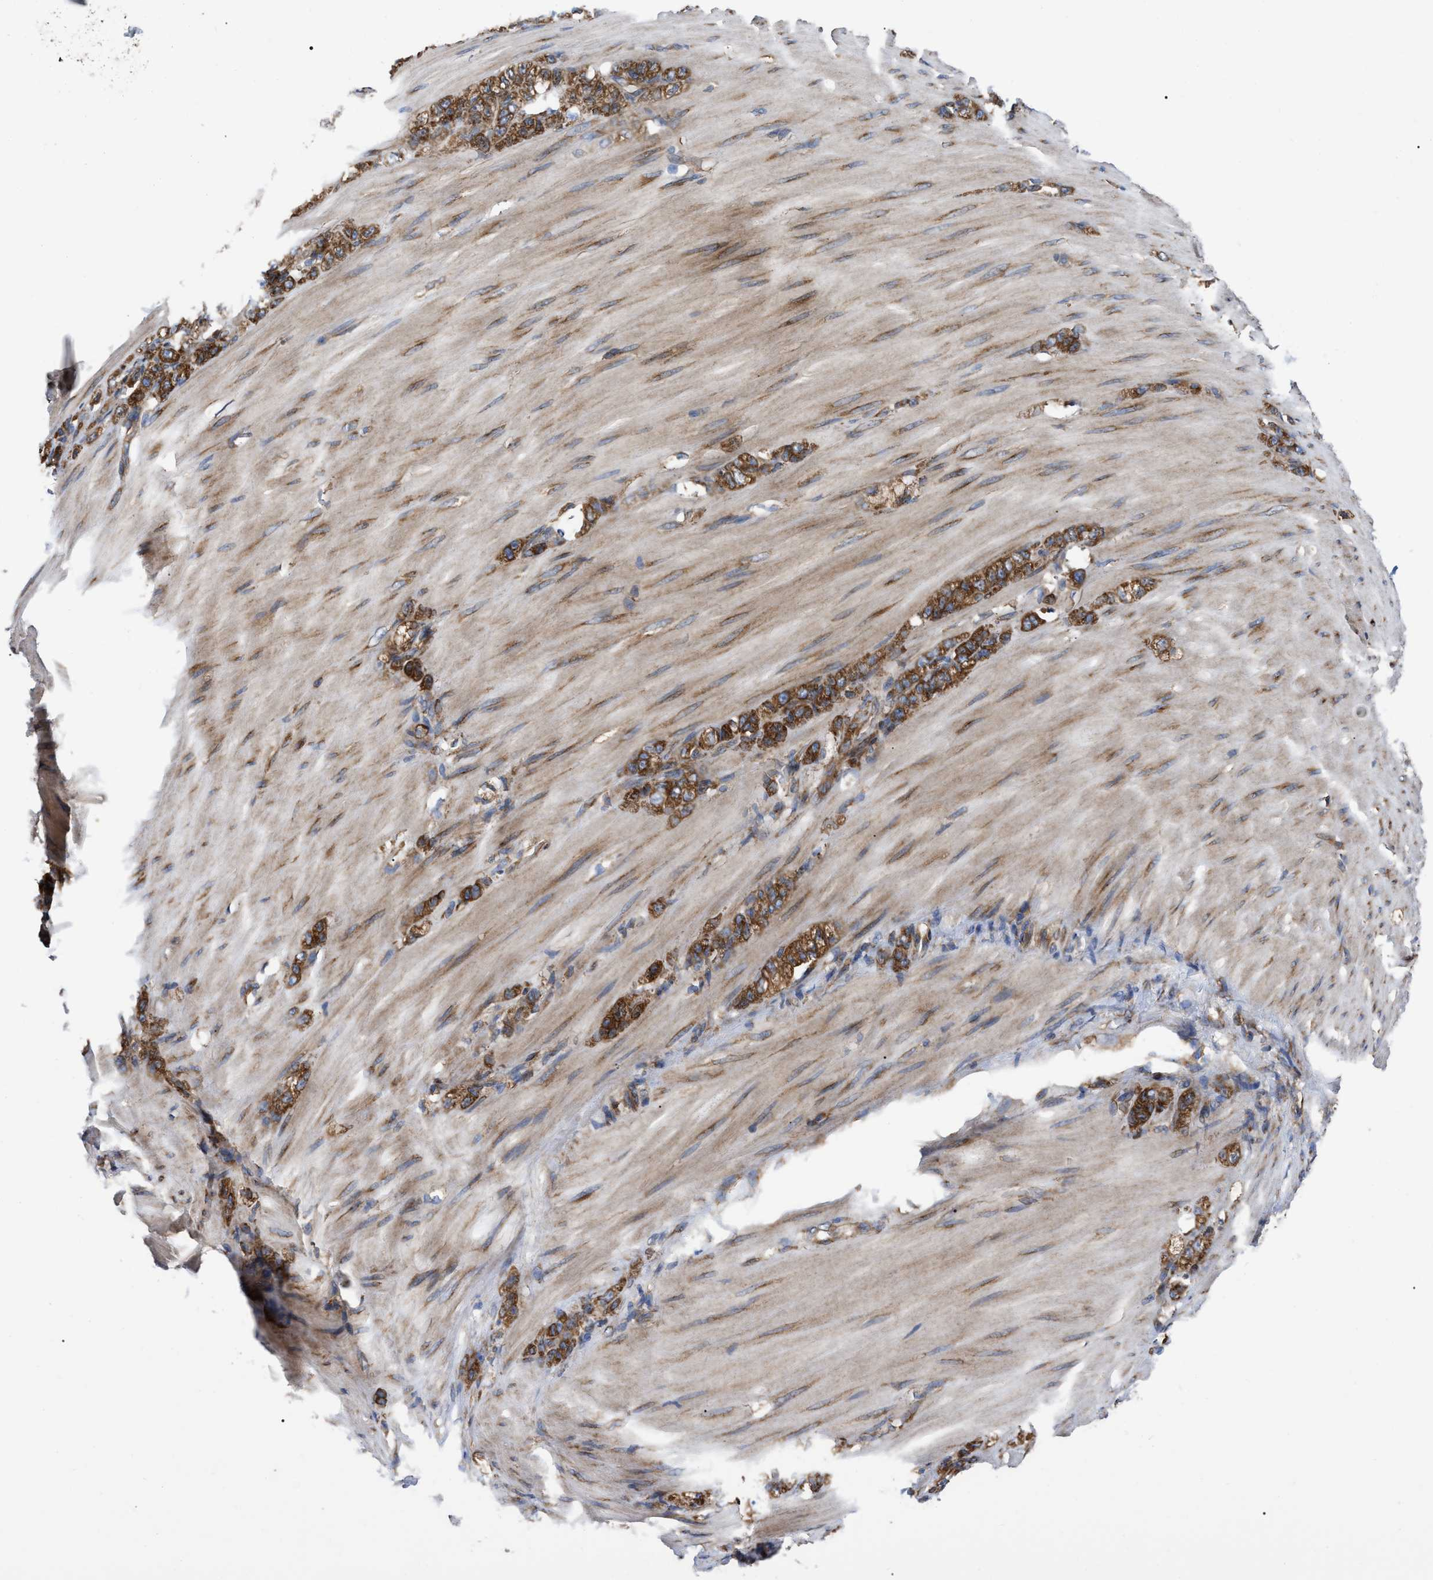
{"staining": {"intensity": "strong", "quantity": ">75%", "location": "cytoplasmic/membranous"}, "tissue": "stomach cancer", "cell_type": "Tumor cells", "image_type": "cancer", "snomed": [{"axis": "morphology", "description": "Normal tissue, NOS"}, {"axis": "morphology", "description": "Adenocarcinoma, NOS"}, {"axis": "topography", "description": "Stomach"}], "caption": "A micrograph showing strong cytoplasmic/membranous staining in about >75% of tumor cells in adenocarcinoma (stomach), as visualized by brown immunohistochemical staining.", "gene": "FAM120A", "patient": {"sex": "male", "age": 82}}